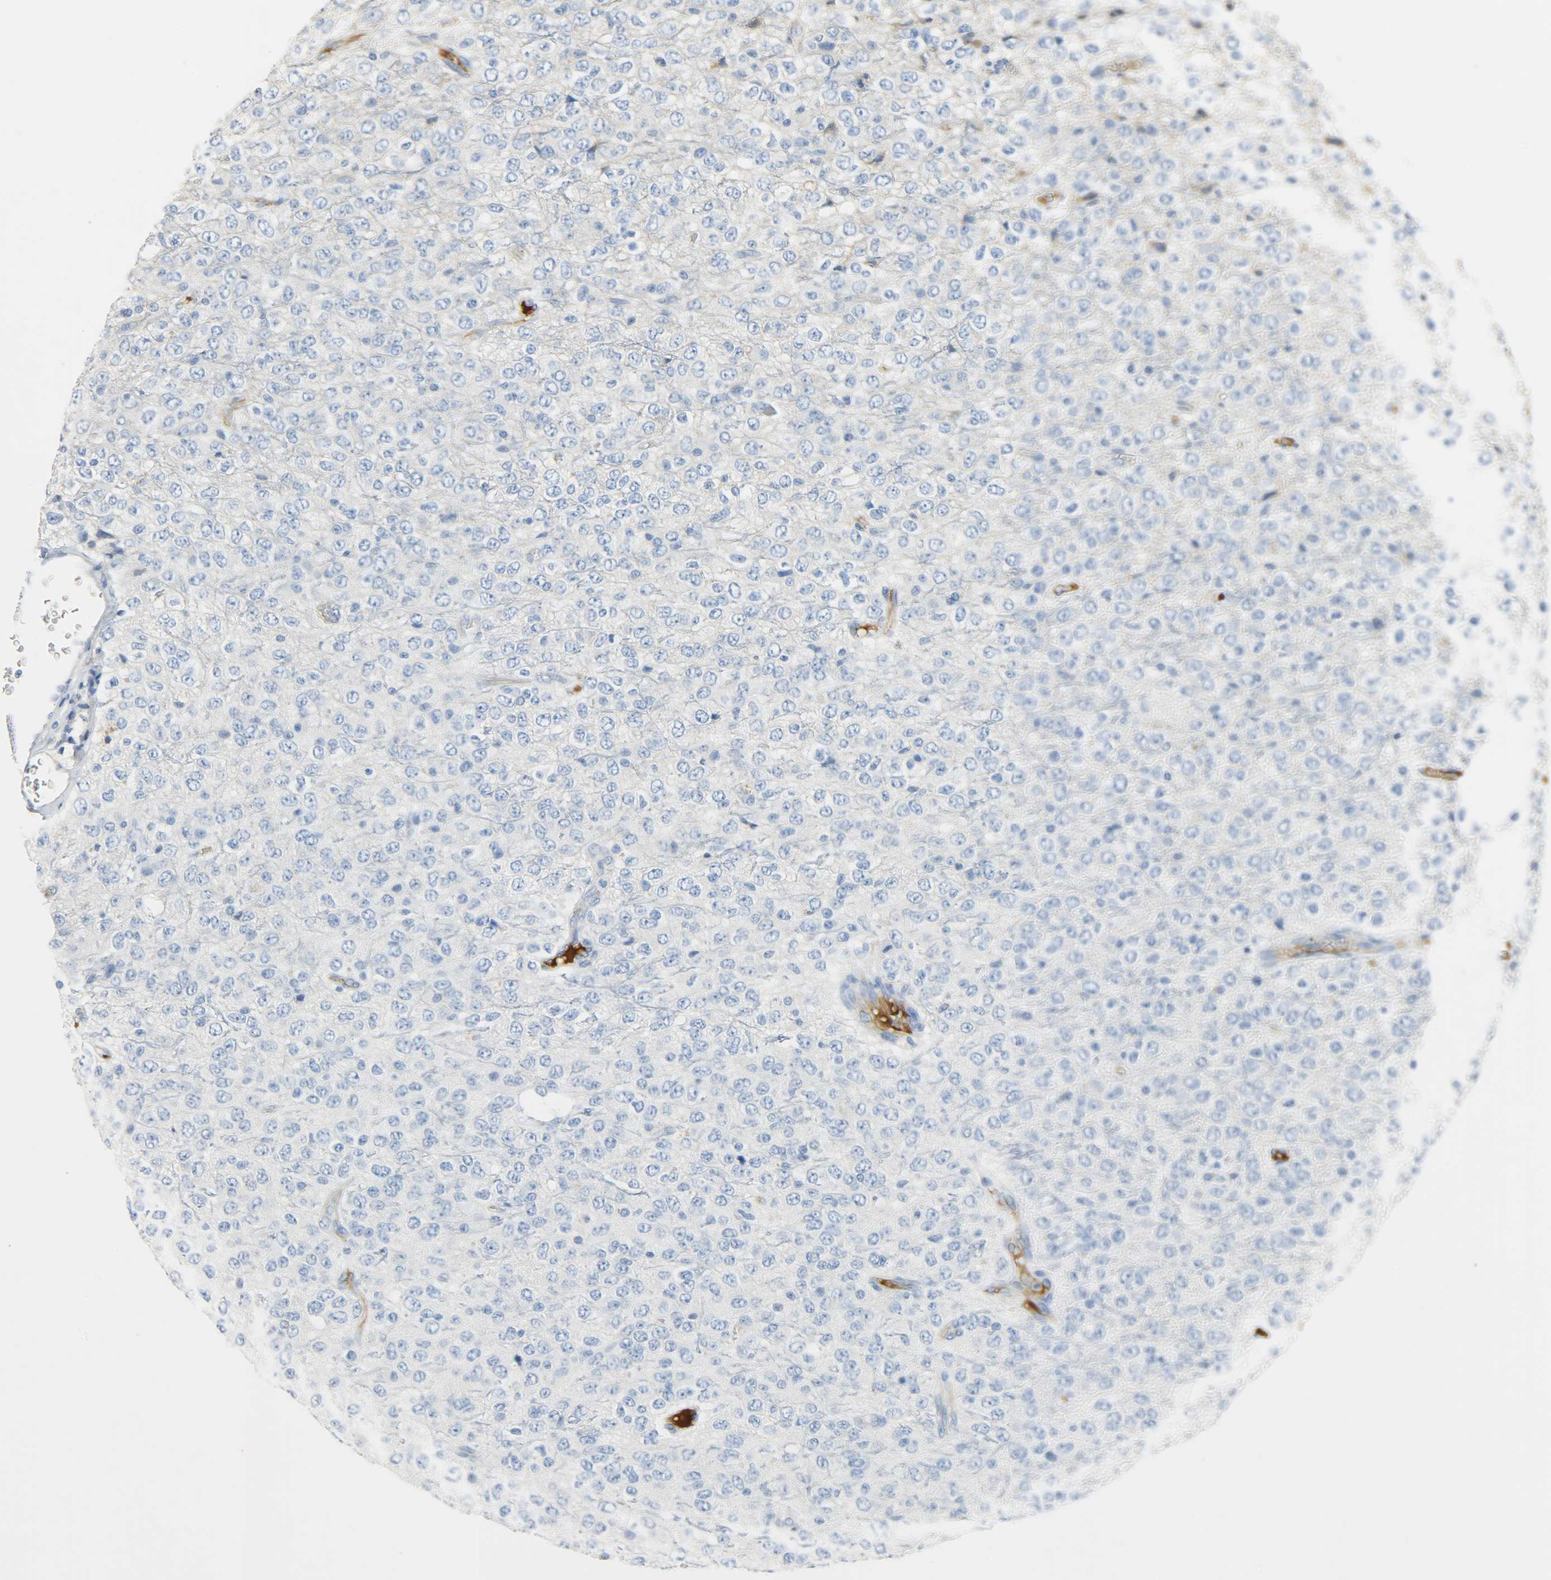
{"staining": {"intensity": "negative", "quantity": "none", "location": "none"}, "tissue": "glioma", "cell_type": "Tumor cells", "image_type": "cancer", "snomed": [{"axis": "morphology", "description": "Glioma, malignant, High grade"}, {"axis": "topography", "description": "pancreas cauda"}], "caption": "Tumor cells are negative for brown protein staining in glioma.", "gene": "CRP", "patient": {"sex": "male", "age": 60}}